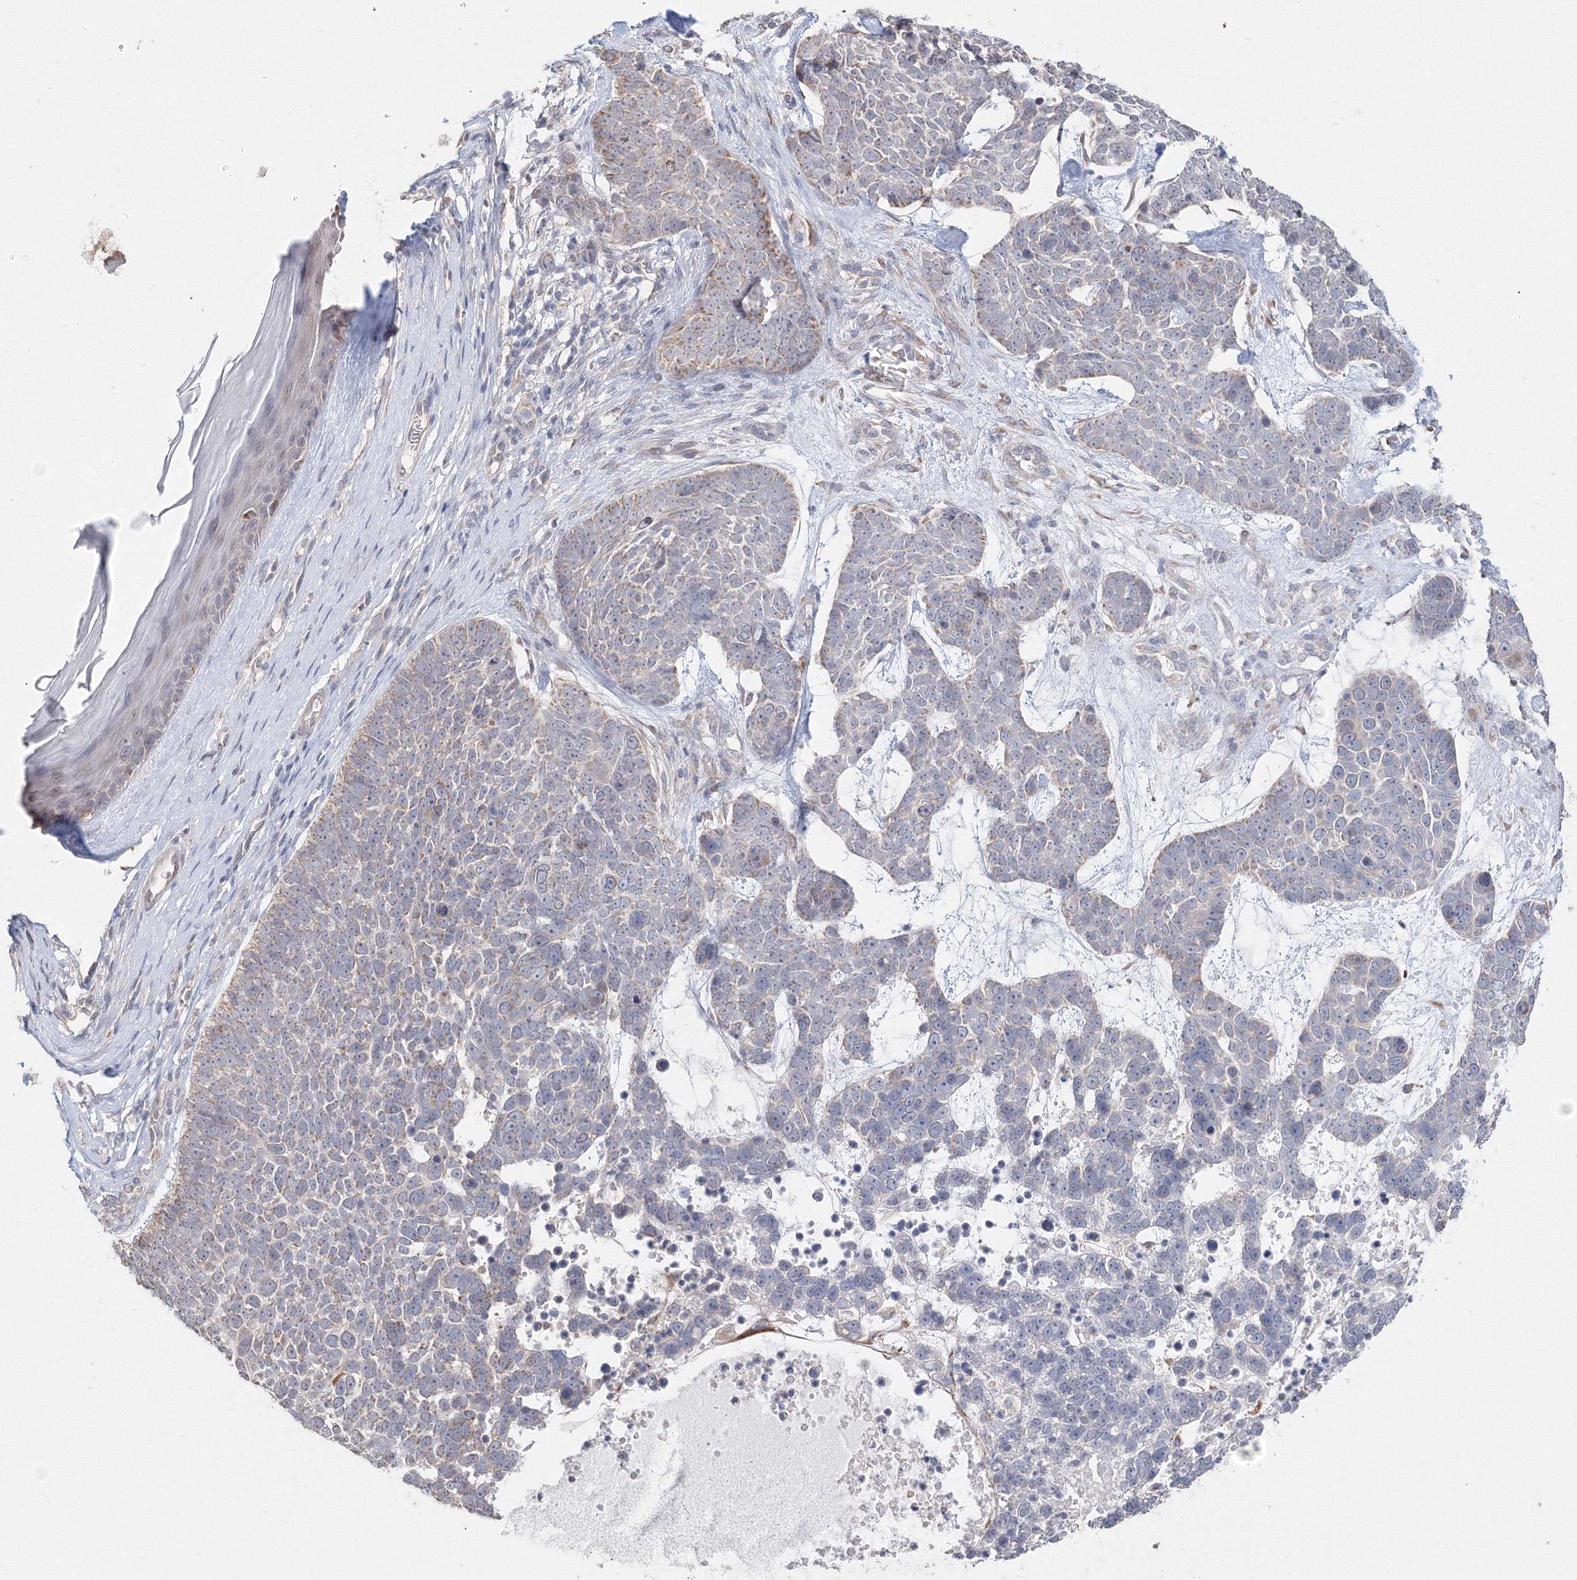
{"staining": {"intensity": "weak", "quantity": "<25%", "location": "cytoplasmic/membranous"}, "tissue": "skin cancer", "cell_type": "Tumor cells", "image_type": "cancer", "snomed": [{"axis": "morphology", "description": "Basal cell carcinoma"}, {"axis": "topography", "description": "Skin"}], "caption": "Tumor cells are negative for brown protein staining in skin basal cell carcinoma.", "gene": "DHRS12", "patient": {"sex": "female", "age": 81}}